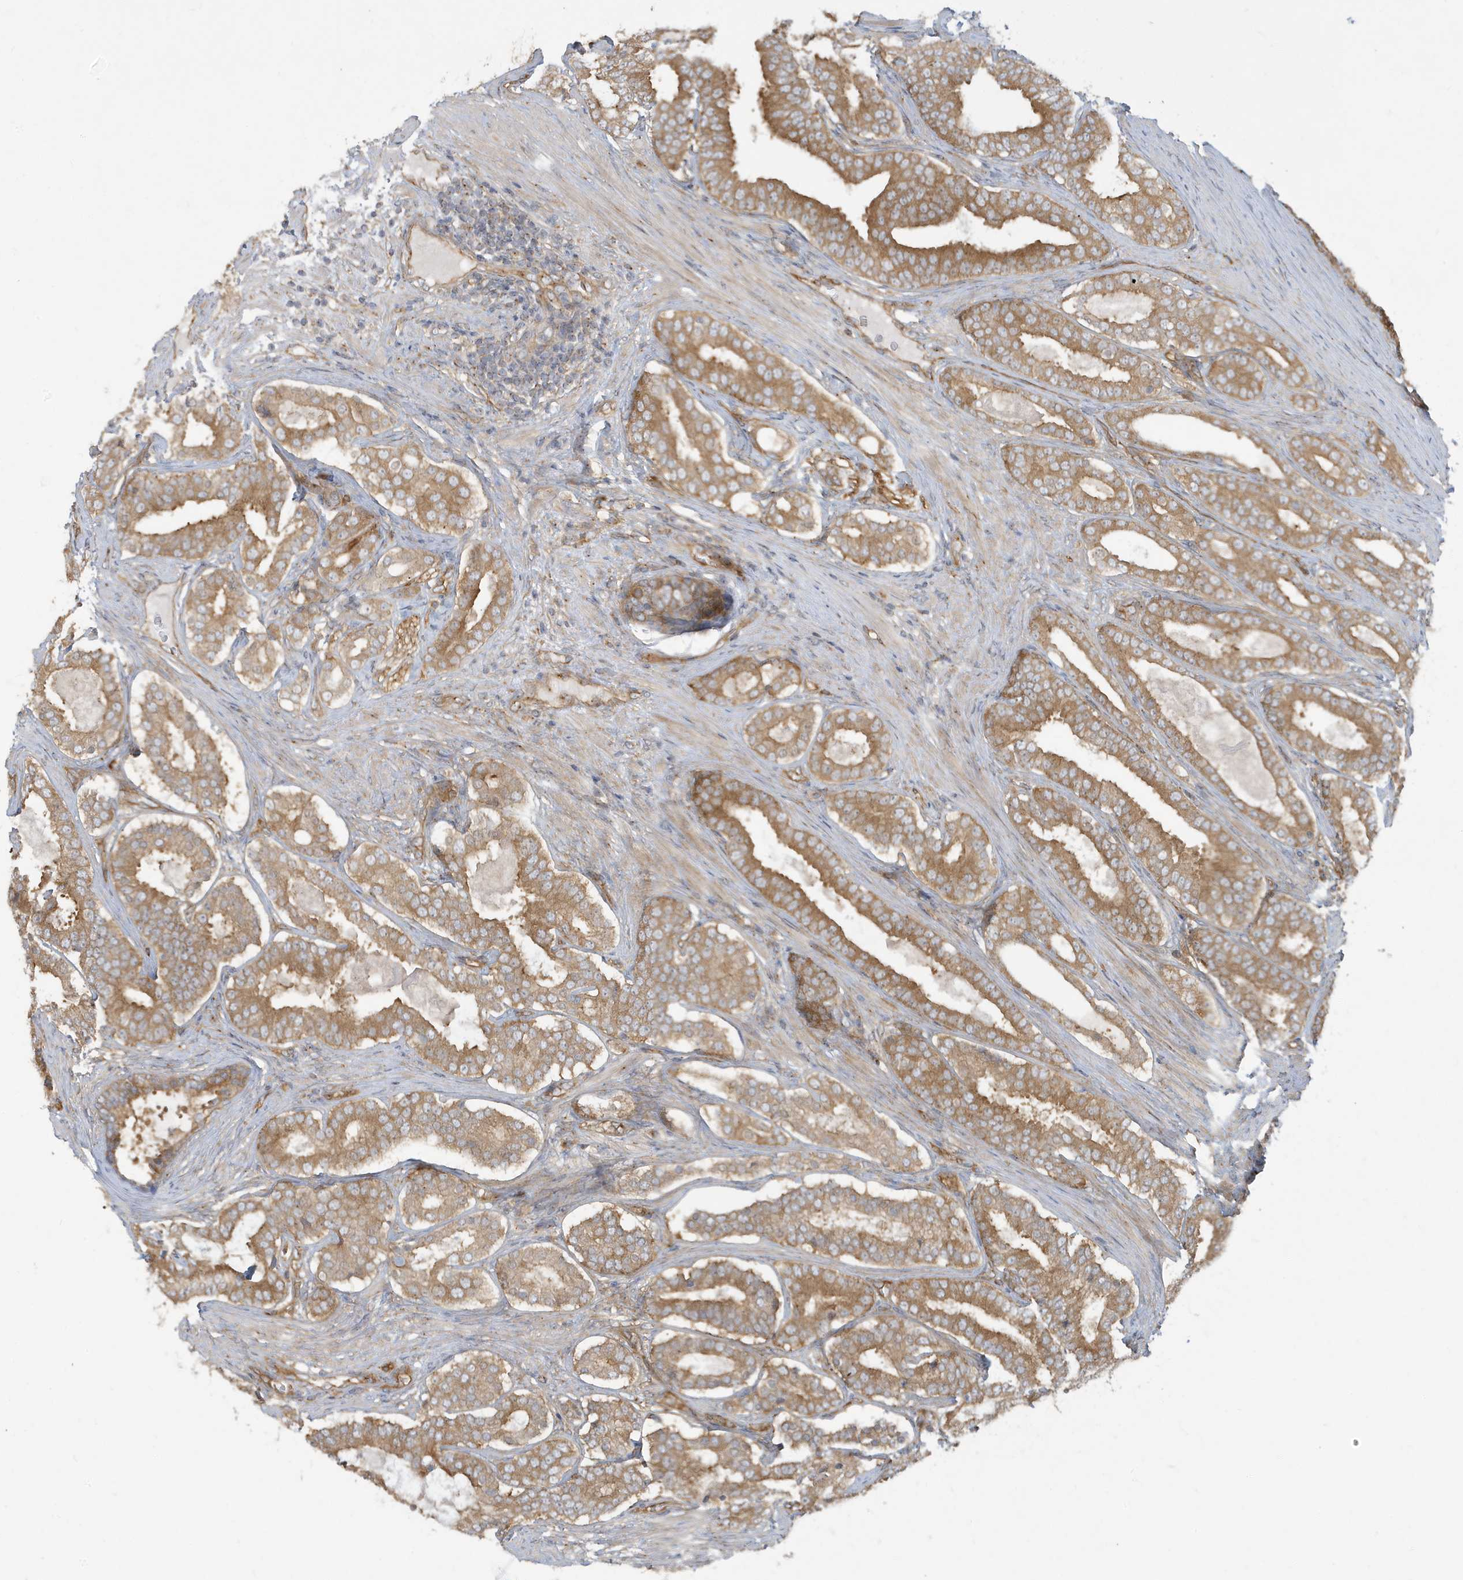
{"staining": {"intensity": "moderate", "quantity": ">75%", "location": "cytoplasmic/membranous"}, "tissue": "prostate cancer", "cell_type": "Tumor cells", "image_type": "cancer", "snomed": [{"axis": "morphology", "description": "Adenocarcinoma, High grade"}, {"axis": "topography", "description": "Prostate"}], "caption": "Protein analysis of prostate high-grade adenocarcinoma tissue demonstrates moderate cytoplasmic/membranous positivity in approximately >75% of tumor cells. Nuclei are stained in blue.", "gene": "ATP23", "patient": {"sex": "male", "age": 60}}